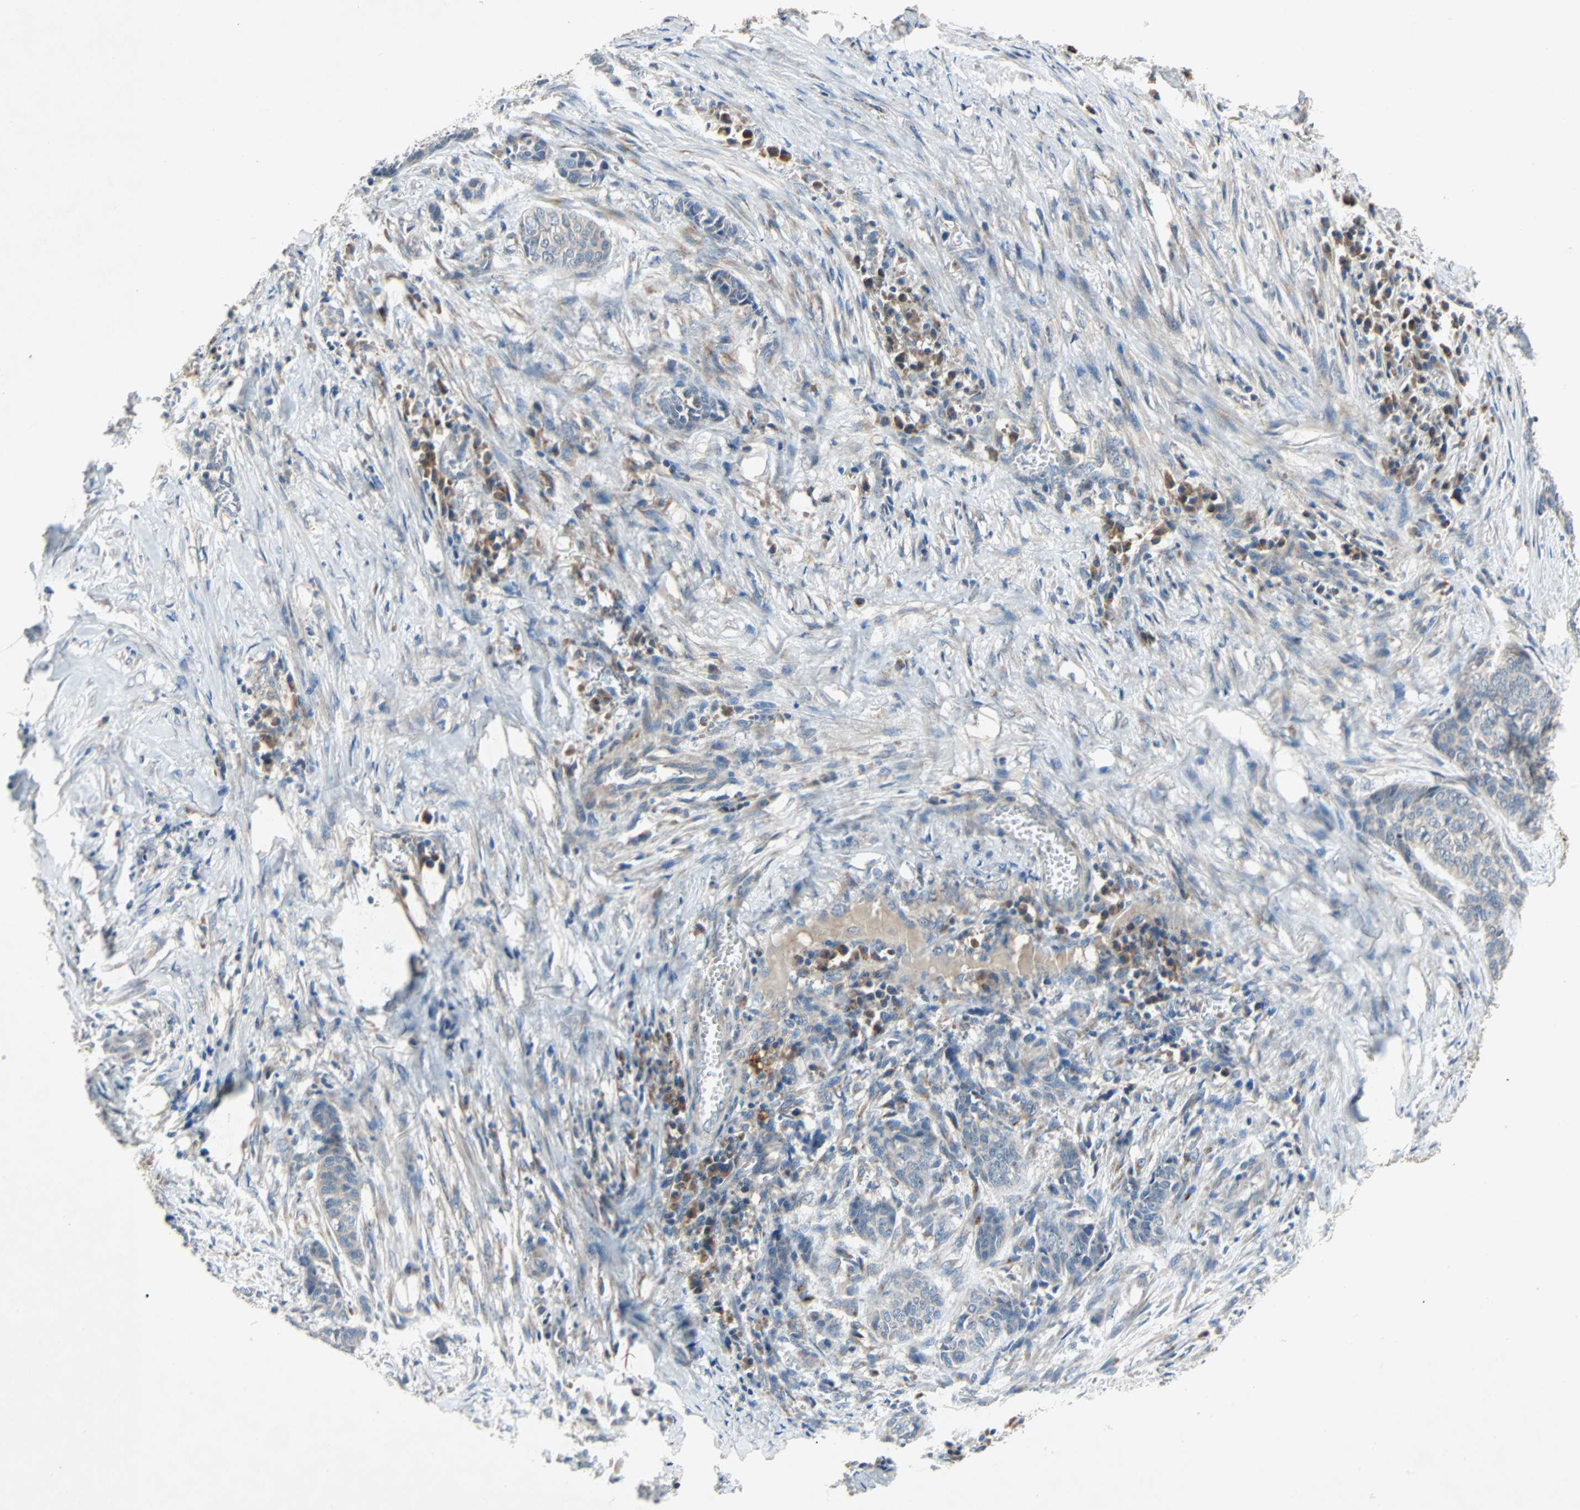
{"staining": {"intensity": "weak", "quantity": "<25%", "location": "cytoplasmic/membranous"}, "tissue": "skin cancer", "cell_type": "Tumor cells", "image_type": "cancer", "snomed": [{"axis": "morphology", "description": "Basal cell carcinoma"}, {"axis": "topography", "description": "Skin"}], "caption": "Immunohistochemical staining of human basal cell carcinoma (skin) exhibits no significant staining in tumor cells.", "gene": "XYLT1", "patient": {"sex": "female", "age": 64}}